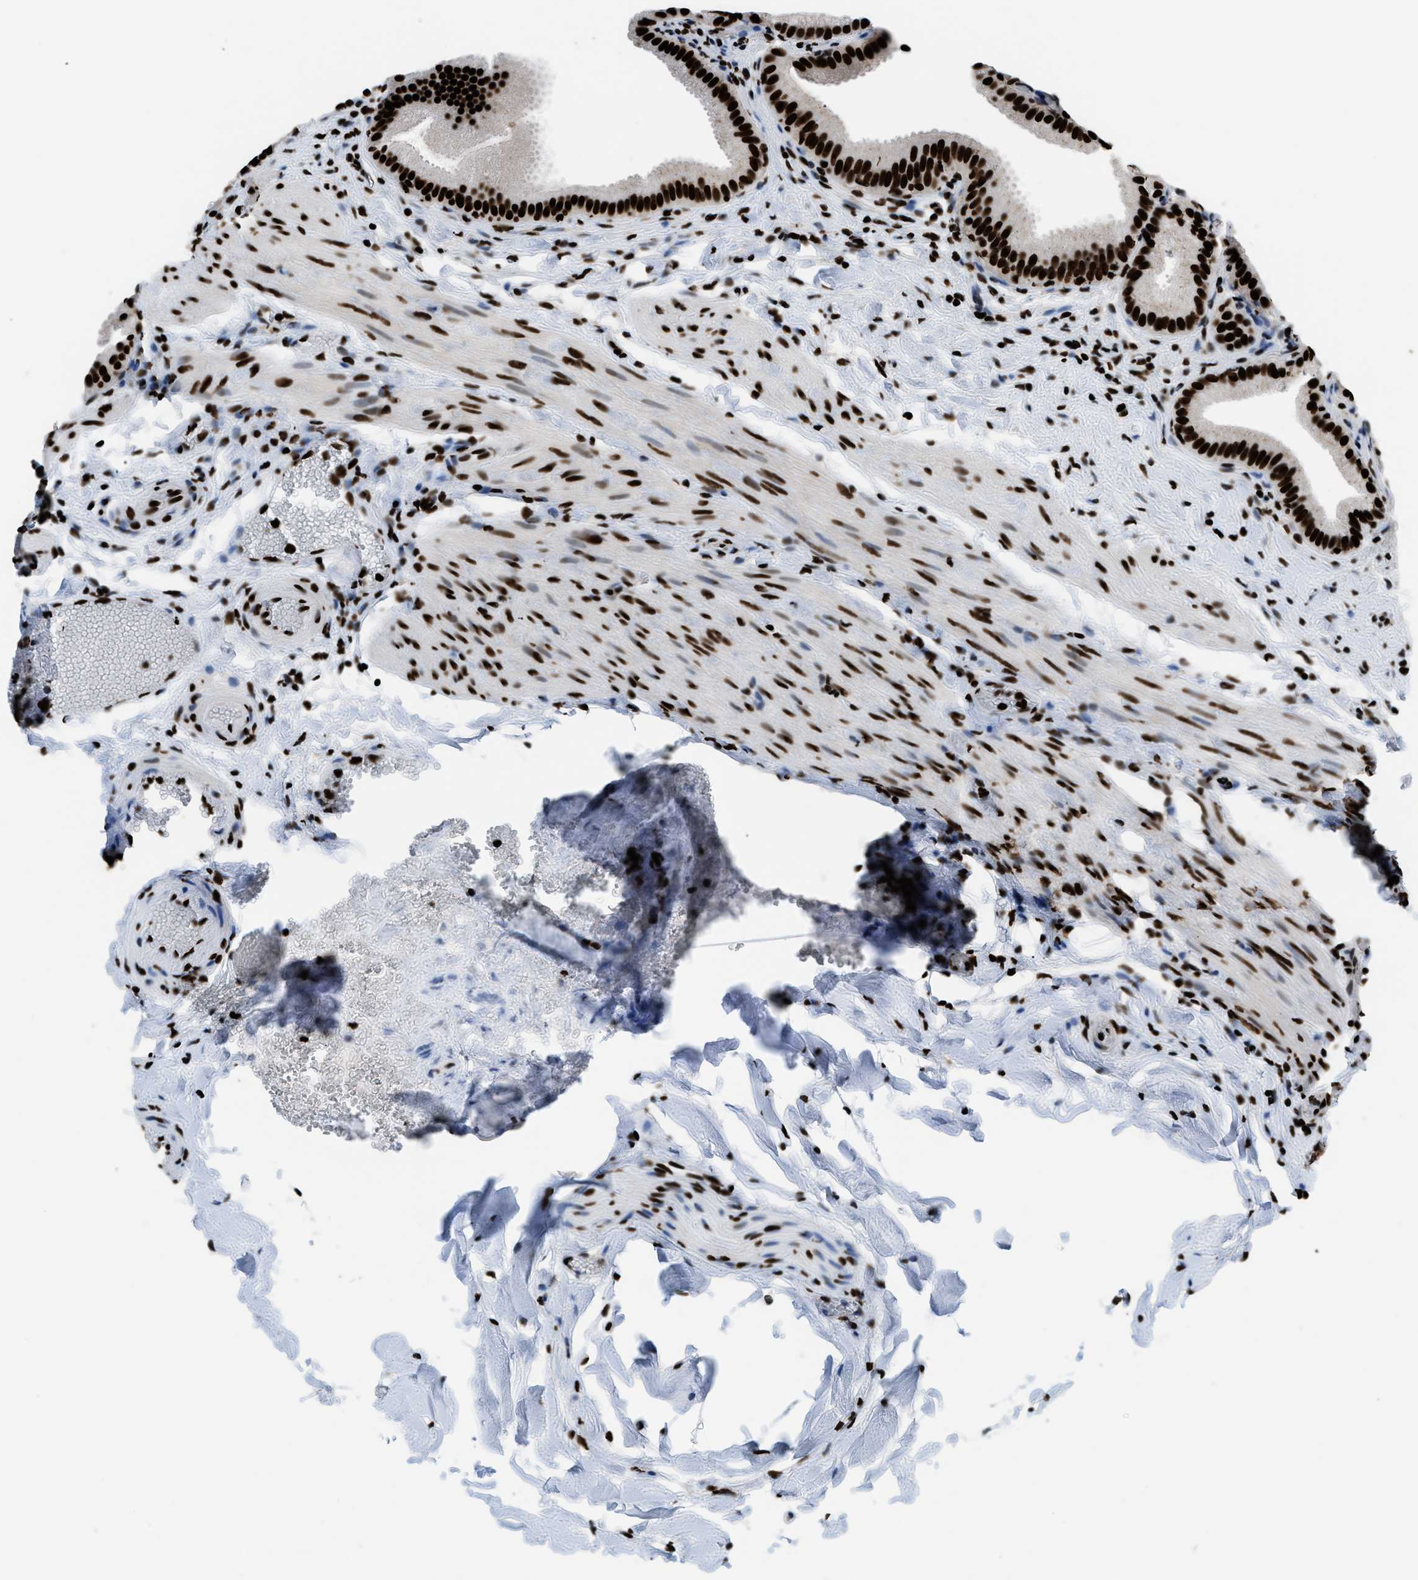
{"staining": {"intensity": "strong", "quantity": ">75%", "location": "nuclear"}, "tissue": "gallbladder", "cell_type": "Glandular cells", "image_type": "normal", "snomed": [{"axis": "morphology", "description": "Normal tissue, NOS"}, {"axis": "topography", "description": "Gallbladder"}], "caption": "Brown immunohistochemical staining in unremarkable human gallbladder reveals strong nuclear positivity in about >75% of glandular cells. (DAB (3,3'-diaminobenzidine) = brown stain, brightfield microscopy at high magnification).", "gene": "HNRNPM", "patient": {"sex": "female", "age": 63}}